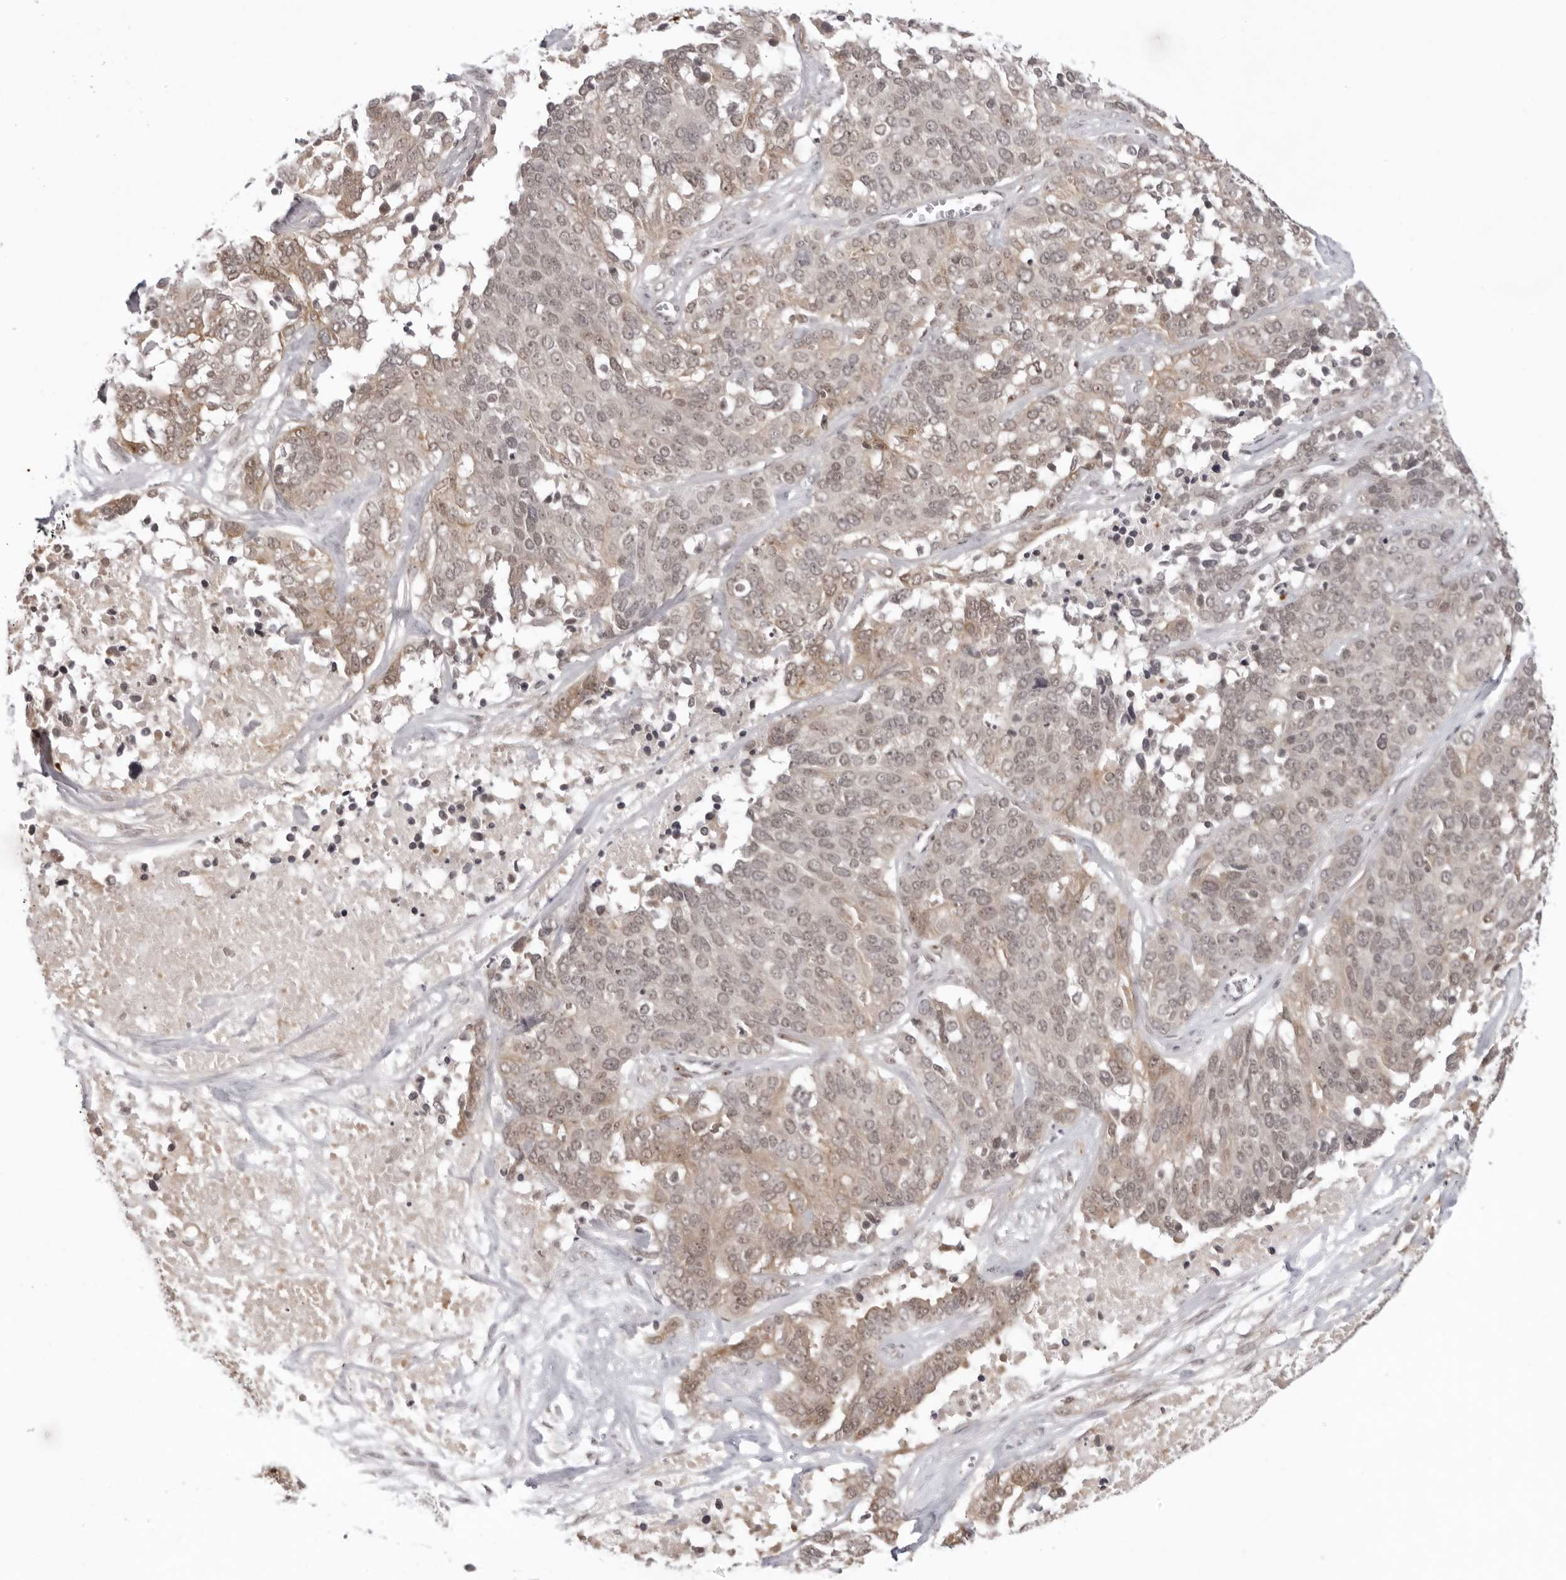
{"staining": {"intensity": "weak", "quantity": ">75%", "location": "cytoplasmic/membranous,nuclear"}, "tissue": "ovarian cancer", "cell_type": "Tumor cells", "image_type": "cancer", "snomed": [{"axis": "morphology", "description": "Cystadenocarcinoma, serous, NOS"}, {"axis": "topography", "description": "Ovary"}], "caption": "Ovarian cancer stained with immunohistochemistry (IHC) displays weak cytoplasmic/membranous and nuclear positivity in approximately >75% of tumor cells. (Stains: DAB (3,3'-diaminobenzidine) in brown, nuclei in blue, Microscopy: brightfield microscopy at high magnification).", "gene": "EXOSC10", "patient": {"sex": "female", "age": 44}}